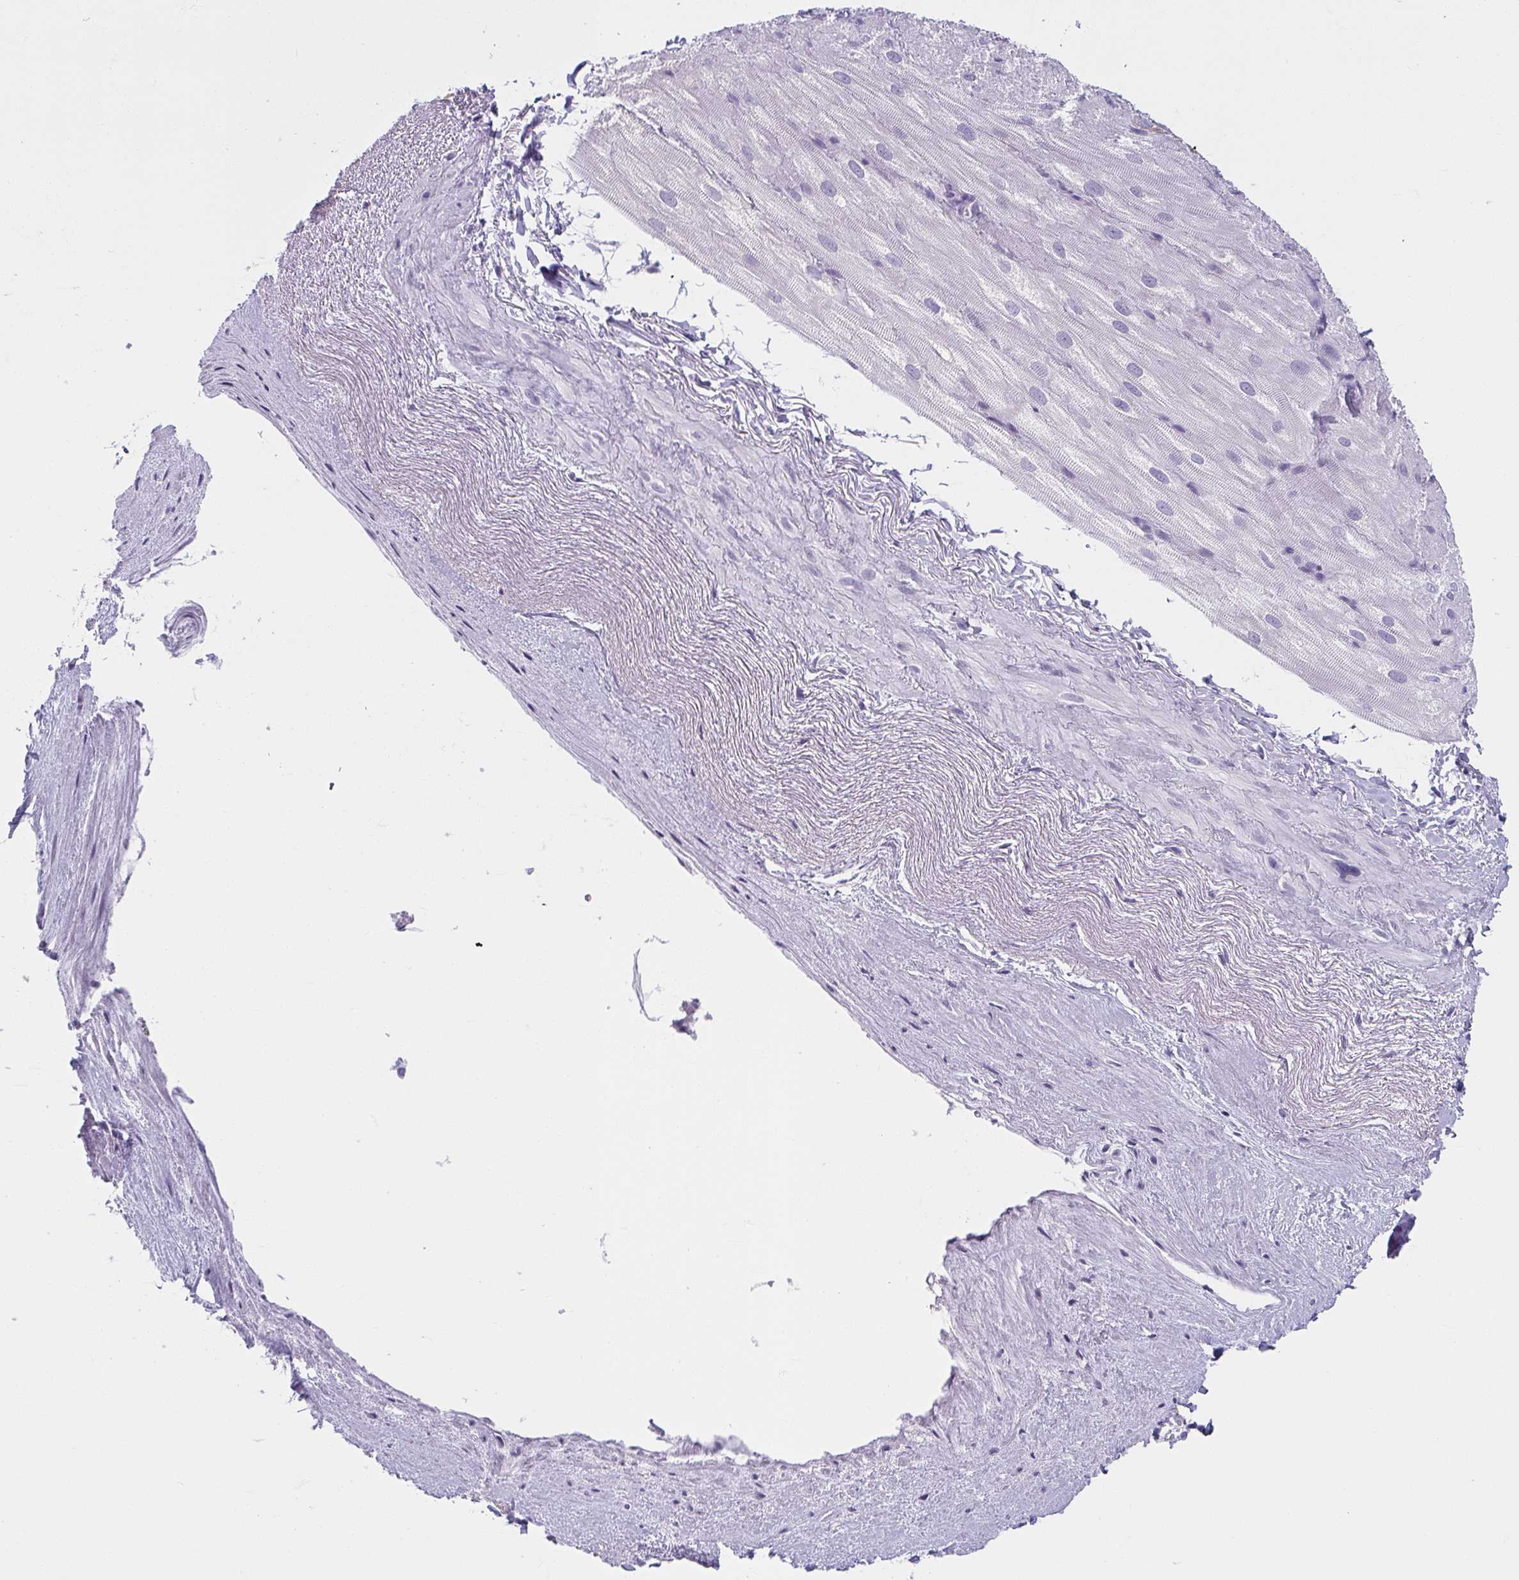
{"staining": {"intensity": "negative", "quantity": "none", "location": "none"}, "tissue": "heart muscle", "cell_type": "Cardiomyocytes", "image_type": "normal", "snomed": [{"axis": "morphology", "description": "Normal tissue, NOS"}, {"axis": "topography", "description": "Heart"}], "caption": "This is an IHC micrograph of benign heart muscle. There is no expression in cardiomyocytes.", "gene": "MOBP", "patient": {"sex": "male", "age": 62}}